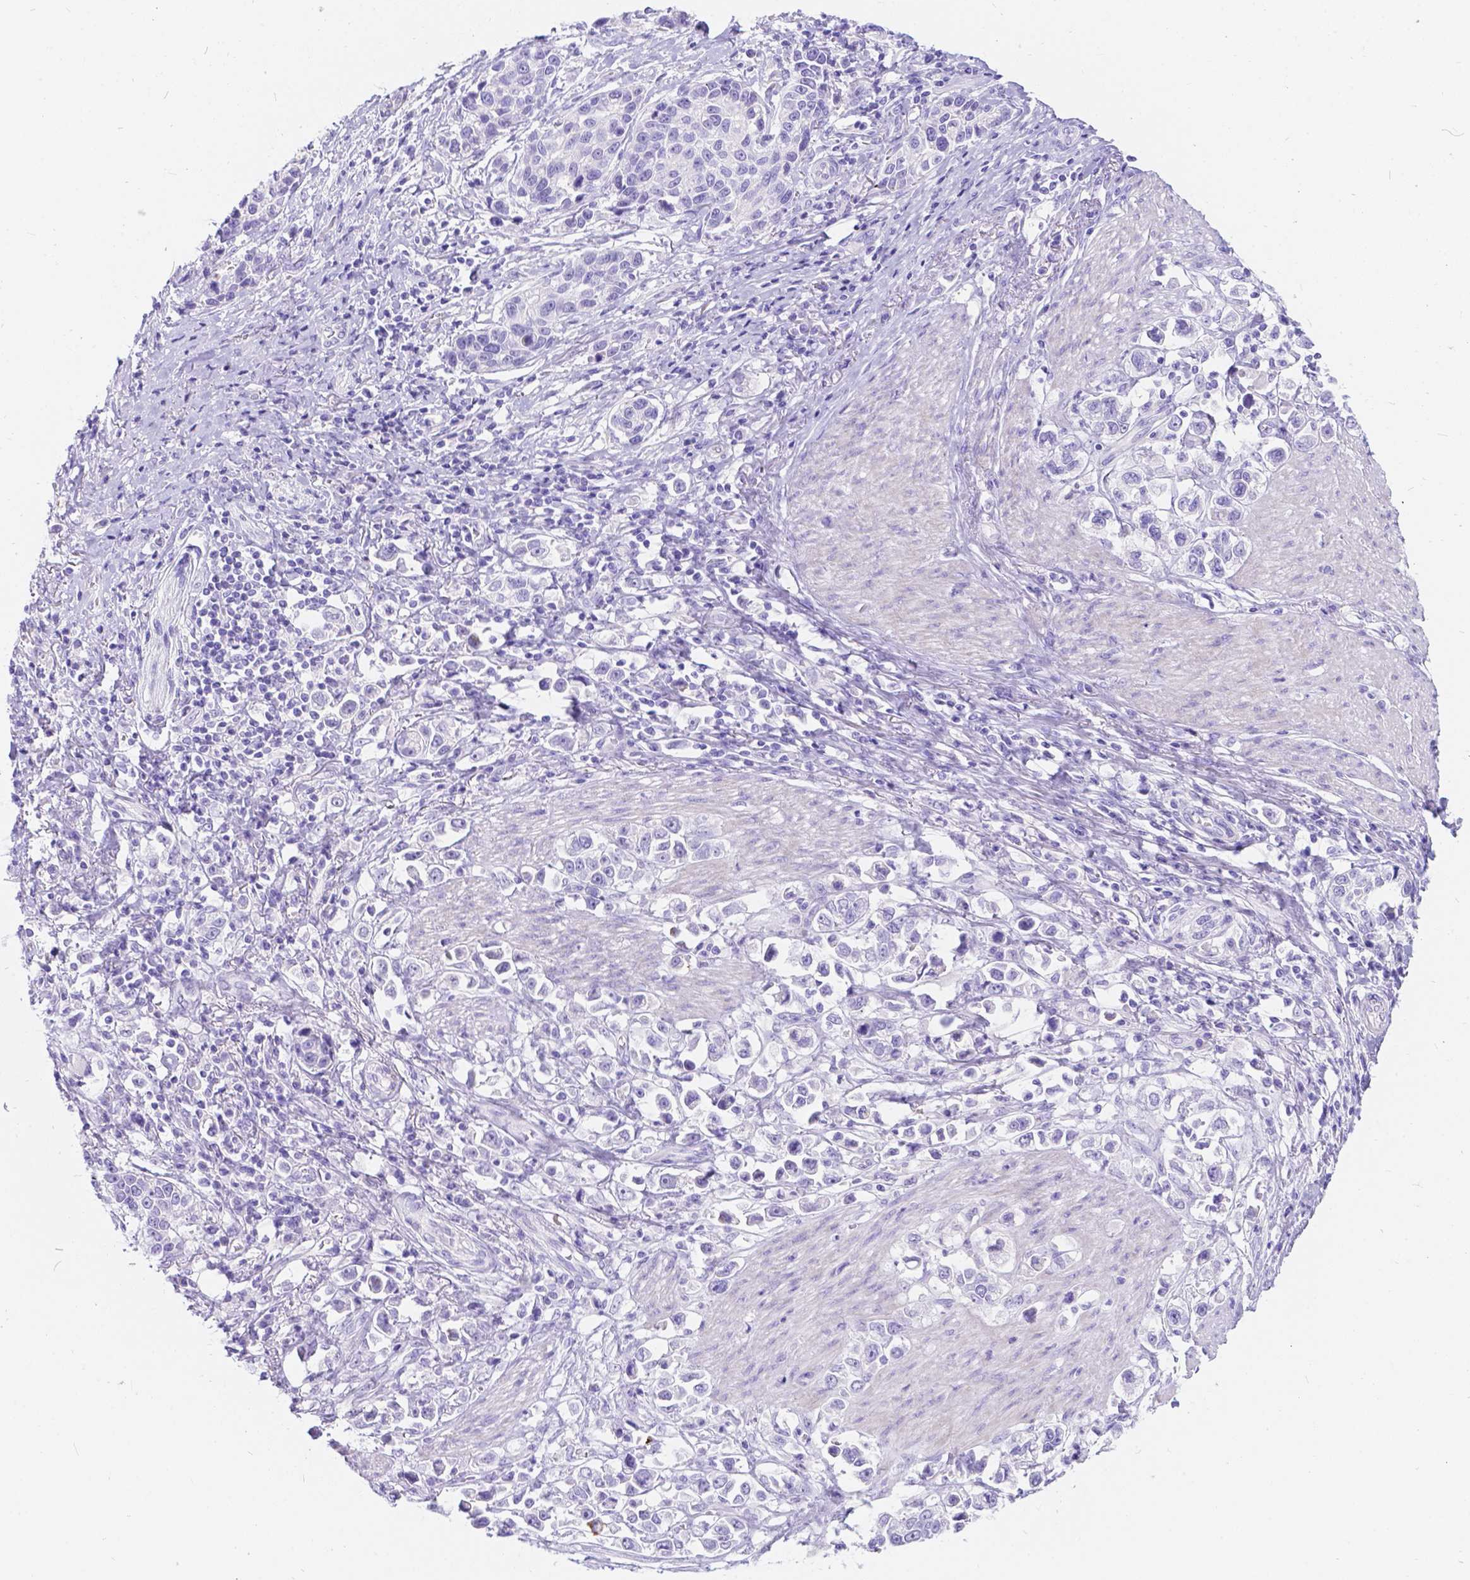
{"staining": {"intensity": "negative", "quantity": "none", "location": "none"}, "tissue": "stomach cancer", "cell_type": "Tumor cells", "image_type": "cancer", "snomed": [{"axis": "morphology", "description": "Adenocarcinoma, NOS"}, {"axis": "topography", "description": "Stomach"}], "caption": "Tumor cells show no significant positivity in adenocarcinoma (stomach). (DAB (3,3'-diaminobenzidine) immunohistochemistry, high magnification).", "gene": "KLHL10", "patient": {"sex": "male", "age": 93}}